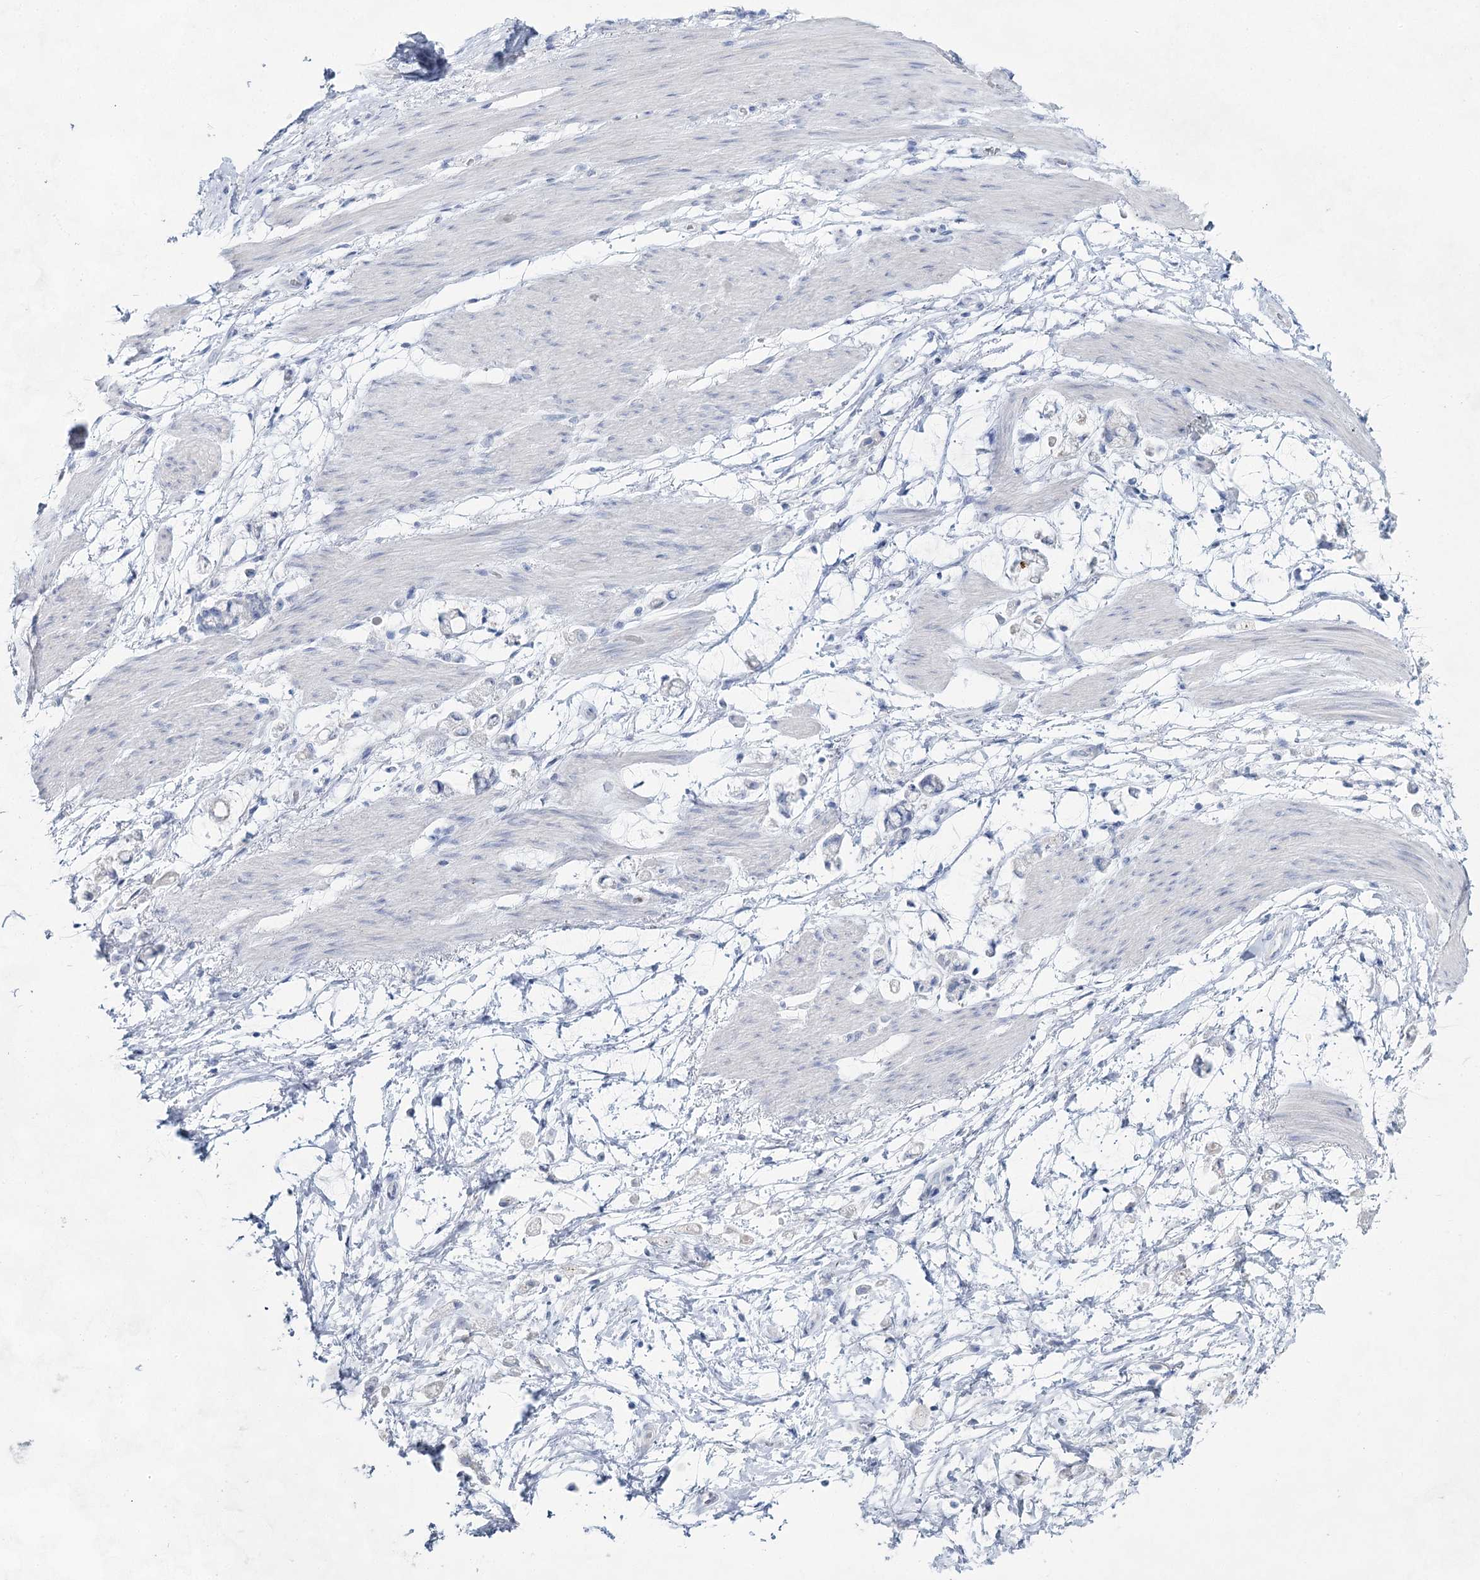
{"staining": {"intensity": "negative", "quantity": "none", "location": "none"}, "tissue": "stomach cancer", "cell_type": "Tumor cells", "image_type": "cancer", "snomed": [{"axis": "morphology", "description": "Adenocarcinoma, NOS"}, {"axis": "topography", "description": "Stomach"}], "caption": "Immunohistochemistry (IHC) histopathology image of neoplastic tissue: stomach cancer stained with DAB (3,3'-diaminobenzidine) demonstrates no significant protein staining in tumor cells.", "gene": "SLC17A2", "patient": {"sex": "female", "age": 60}}